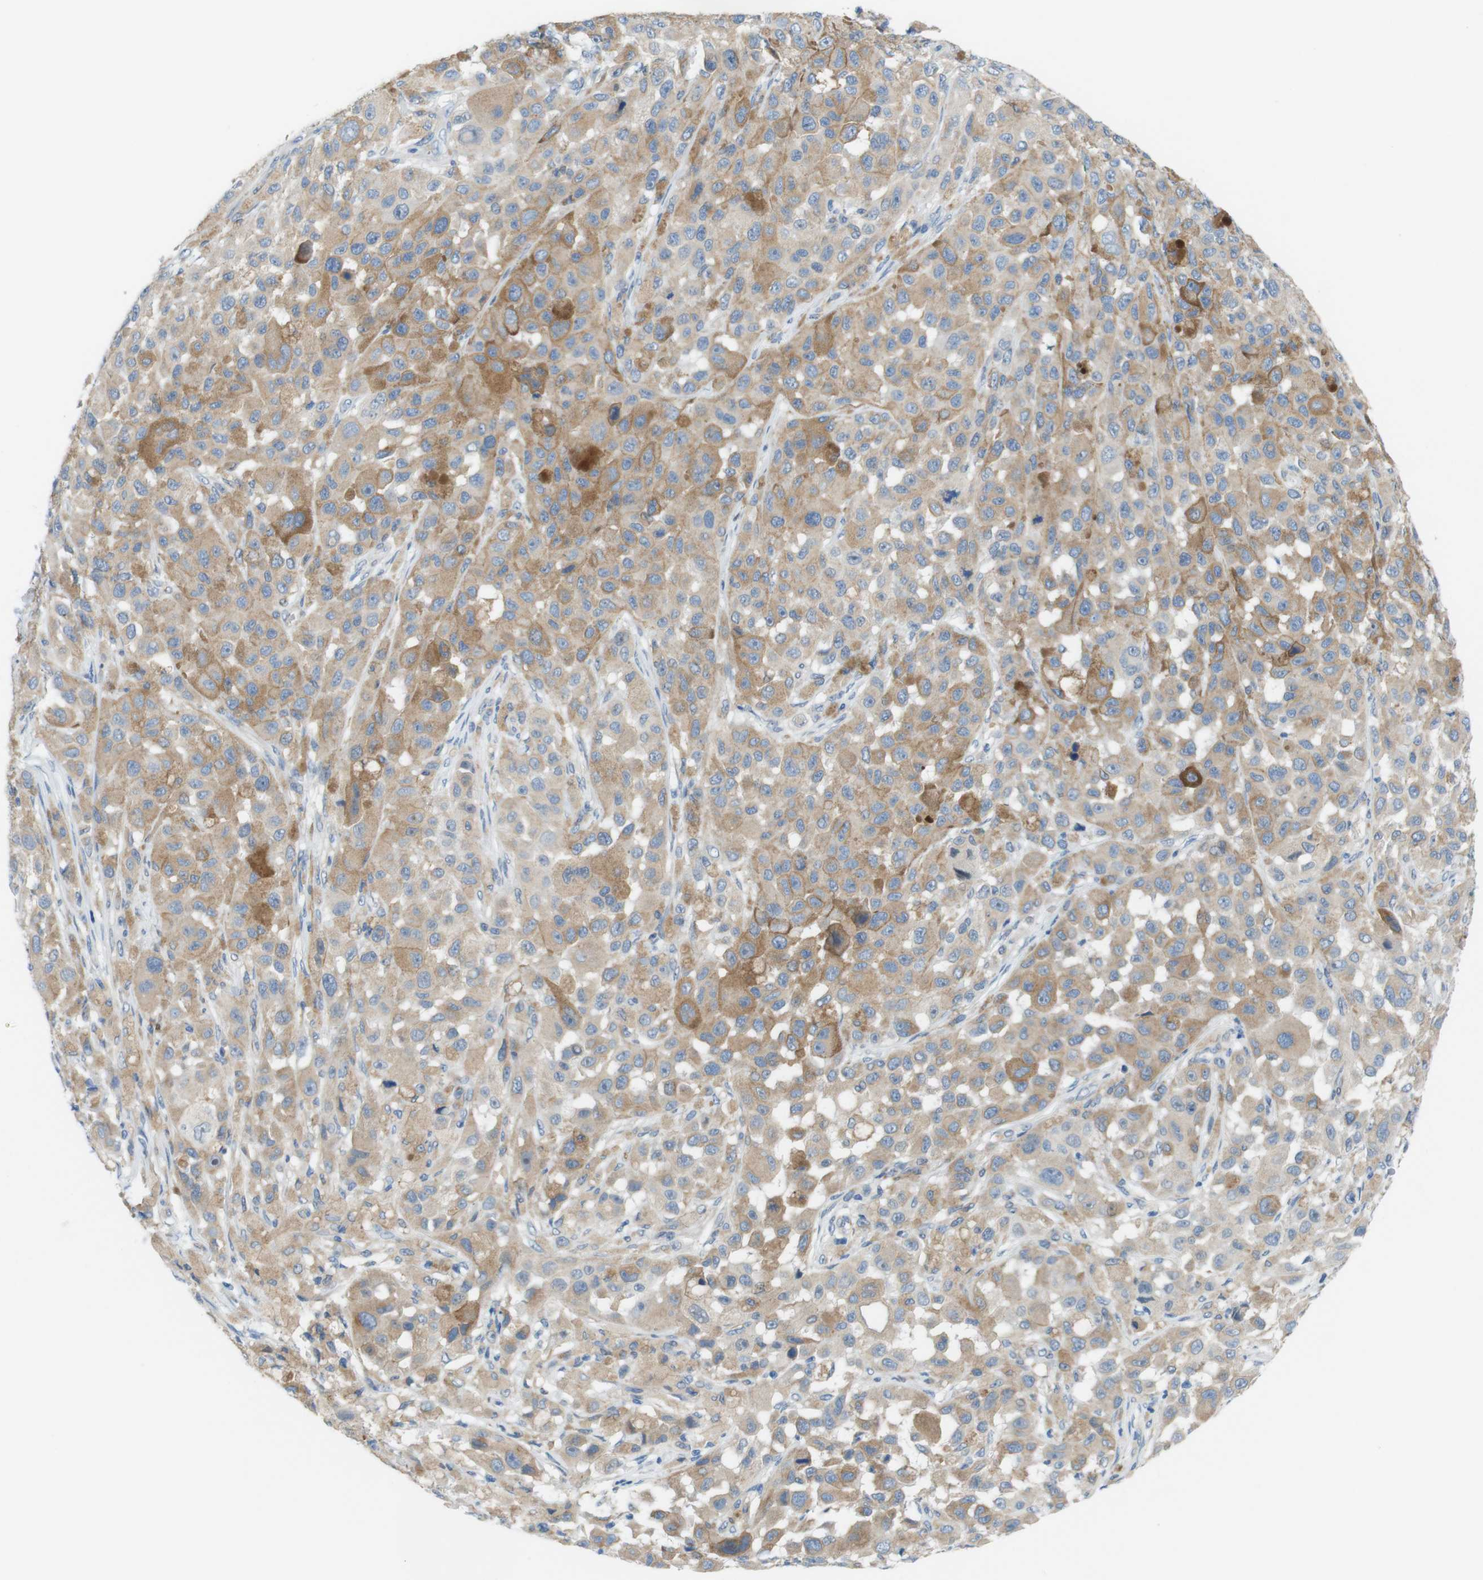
{"staining": {"intensity": "moderate", "quantity": ">75%", "location": "cytoplasmic/membranous"}, "tissue": "melanoma", "cell_type": "Tumor cells", "image_type": "cancer", "snomed": [{"axis": "morphology", "description": "Malignant melanoma, NOS"}, {"axis": "topography", "description": "Skin"}], "caption": "A photomicrograph of human malignant melanoma stained for a protein demonstrates moderate cytoplasmic/membranous brown staining in tumor cells. The staining is performed using DAB brown chromogen to label protein expression. The nuclei are counter-stained blue using hematoxylin.", "gene": "CLMN", "patient": {"sex": "male", "age": 96}}